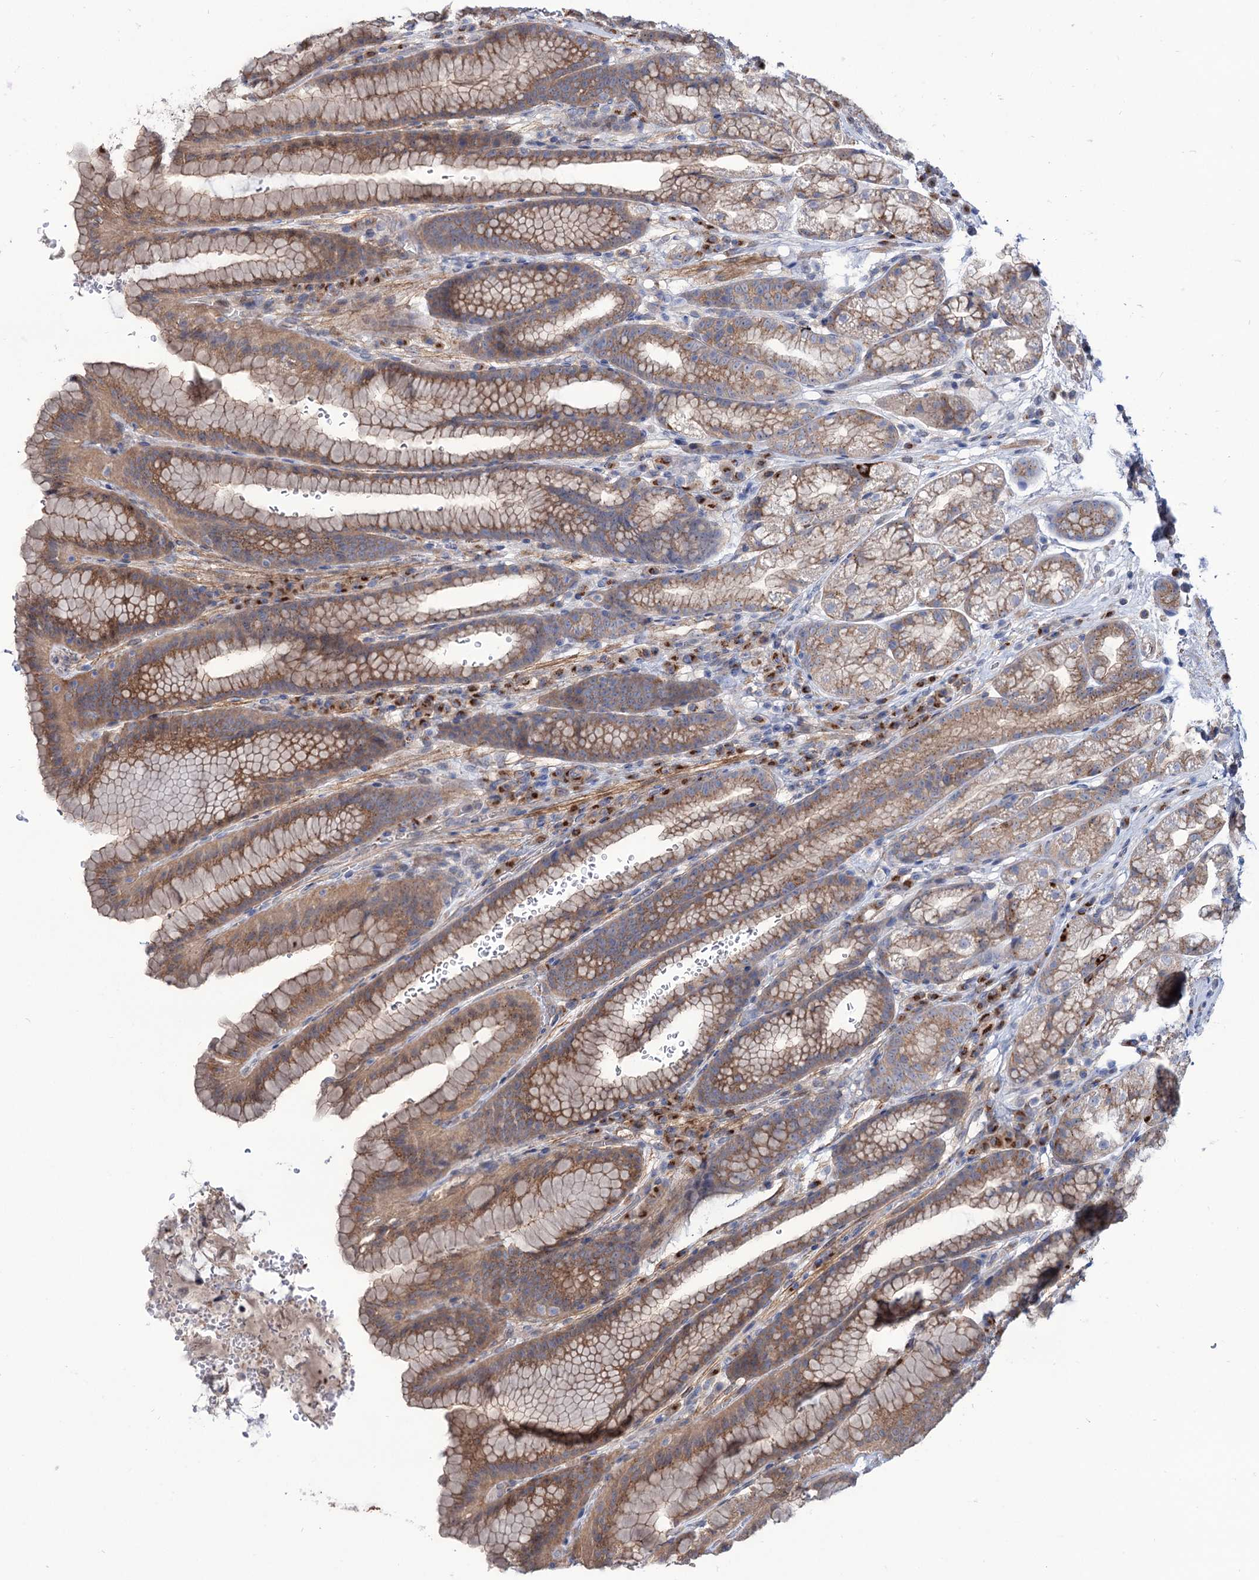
{"staining": {"intensity": "moderate", "quantity": ">75%", "location": "cytoplasmic/membranous"}, "tissue": "stomach", "cell_type": "Glandular cells", "image_type": "normal", "snomed": [{"axis": "morphology", "description": "Normal tissue, NOS"}, {"axis": "morphology", "description": "Adenocarcinoma, NOS"}, {"axis": "topography", "description": "Stomach"}], "caption": "Stomach stained for a protein demonstrates moderate cytoplasmic/membranous positivity in glandular cells. Nuclei are stained in blue.", "gene": "SEC24A", "patient": {"sex": "male", "age": 57}}